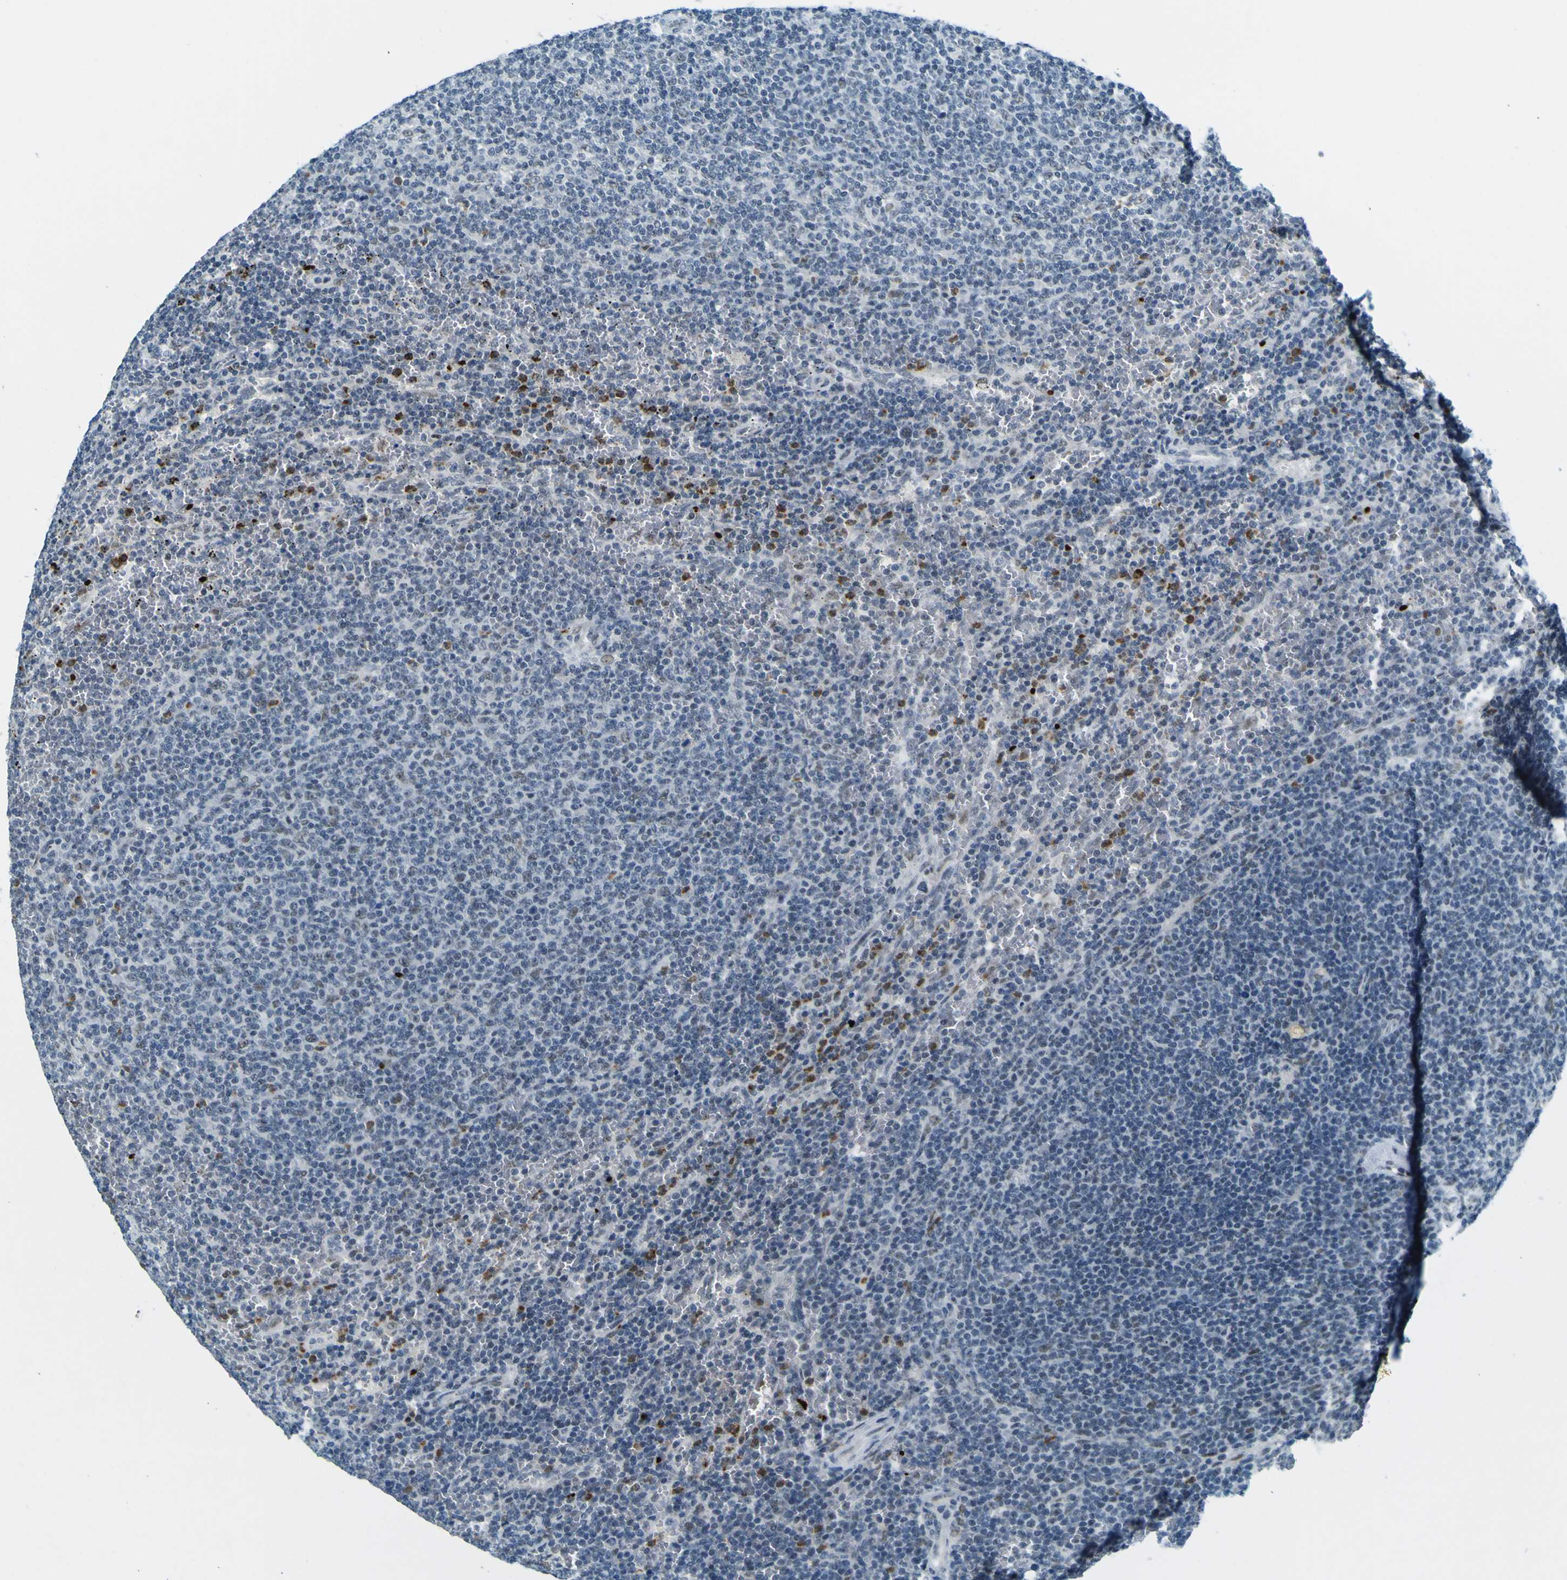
{"staining": {"intensity": "weak", "quantity": "<25%", "location": "nuclear"}, "tissue": "lymphoma", "cell_type": "Tumor cells", "image_type": "cancer", "snomed": [{"axis": "morphology", "description": "Malignant lymphoma, non-Hodgkin's type, Low grade"}, {"axis": "topography", "description": "Spleen"}], "caption": "Immunohistochemical staining of lymphoma reveals no significant positivity in tumor cells.", "gene": "CEBPG", "patient": {"sex": "female", "age": 50}}